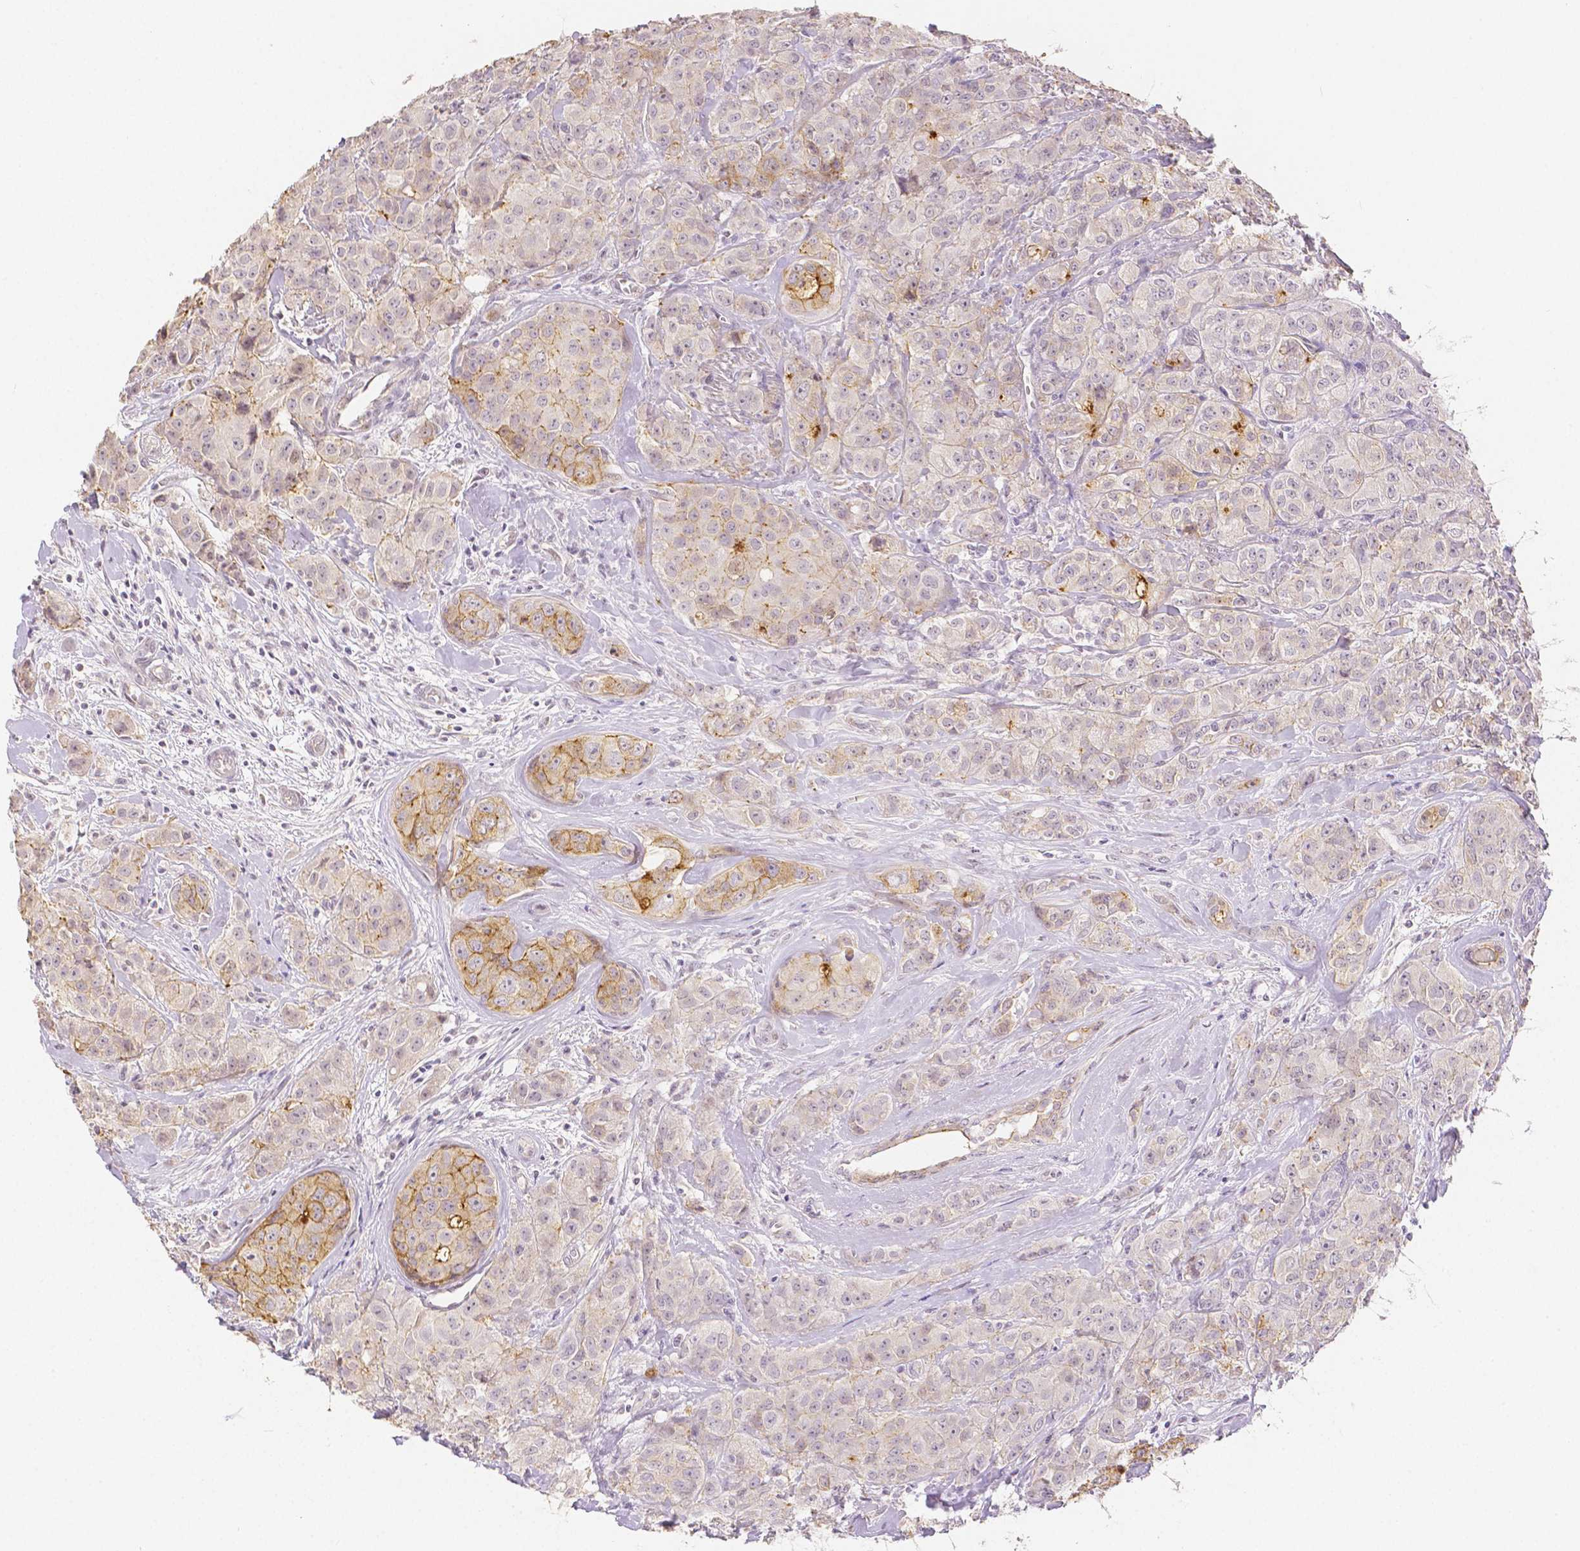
{"staining": {"intensity": "moderate", "quantity": "25%-75%", "location": "cytoplasmic/membranous"}, "tissue": "breast cancer", "cell_type": "Tumor cells", "image_type": "cancer", "snomed": [{"axis": "morphology", "description": "Duct carcinoma"}, {"axis": "topography", "description": "Breast"}], "caption": "The image demonstrates immunohistochemical staining of breast cancer (invasive ductal carcinoma). There is moderate cytoplasmic/membranous positivity is present in approximately 25%-75% of tumor cells.", "gene": "OCLN", "patient": {"sex": "female", "age": 43}}